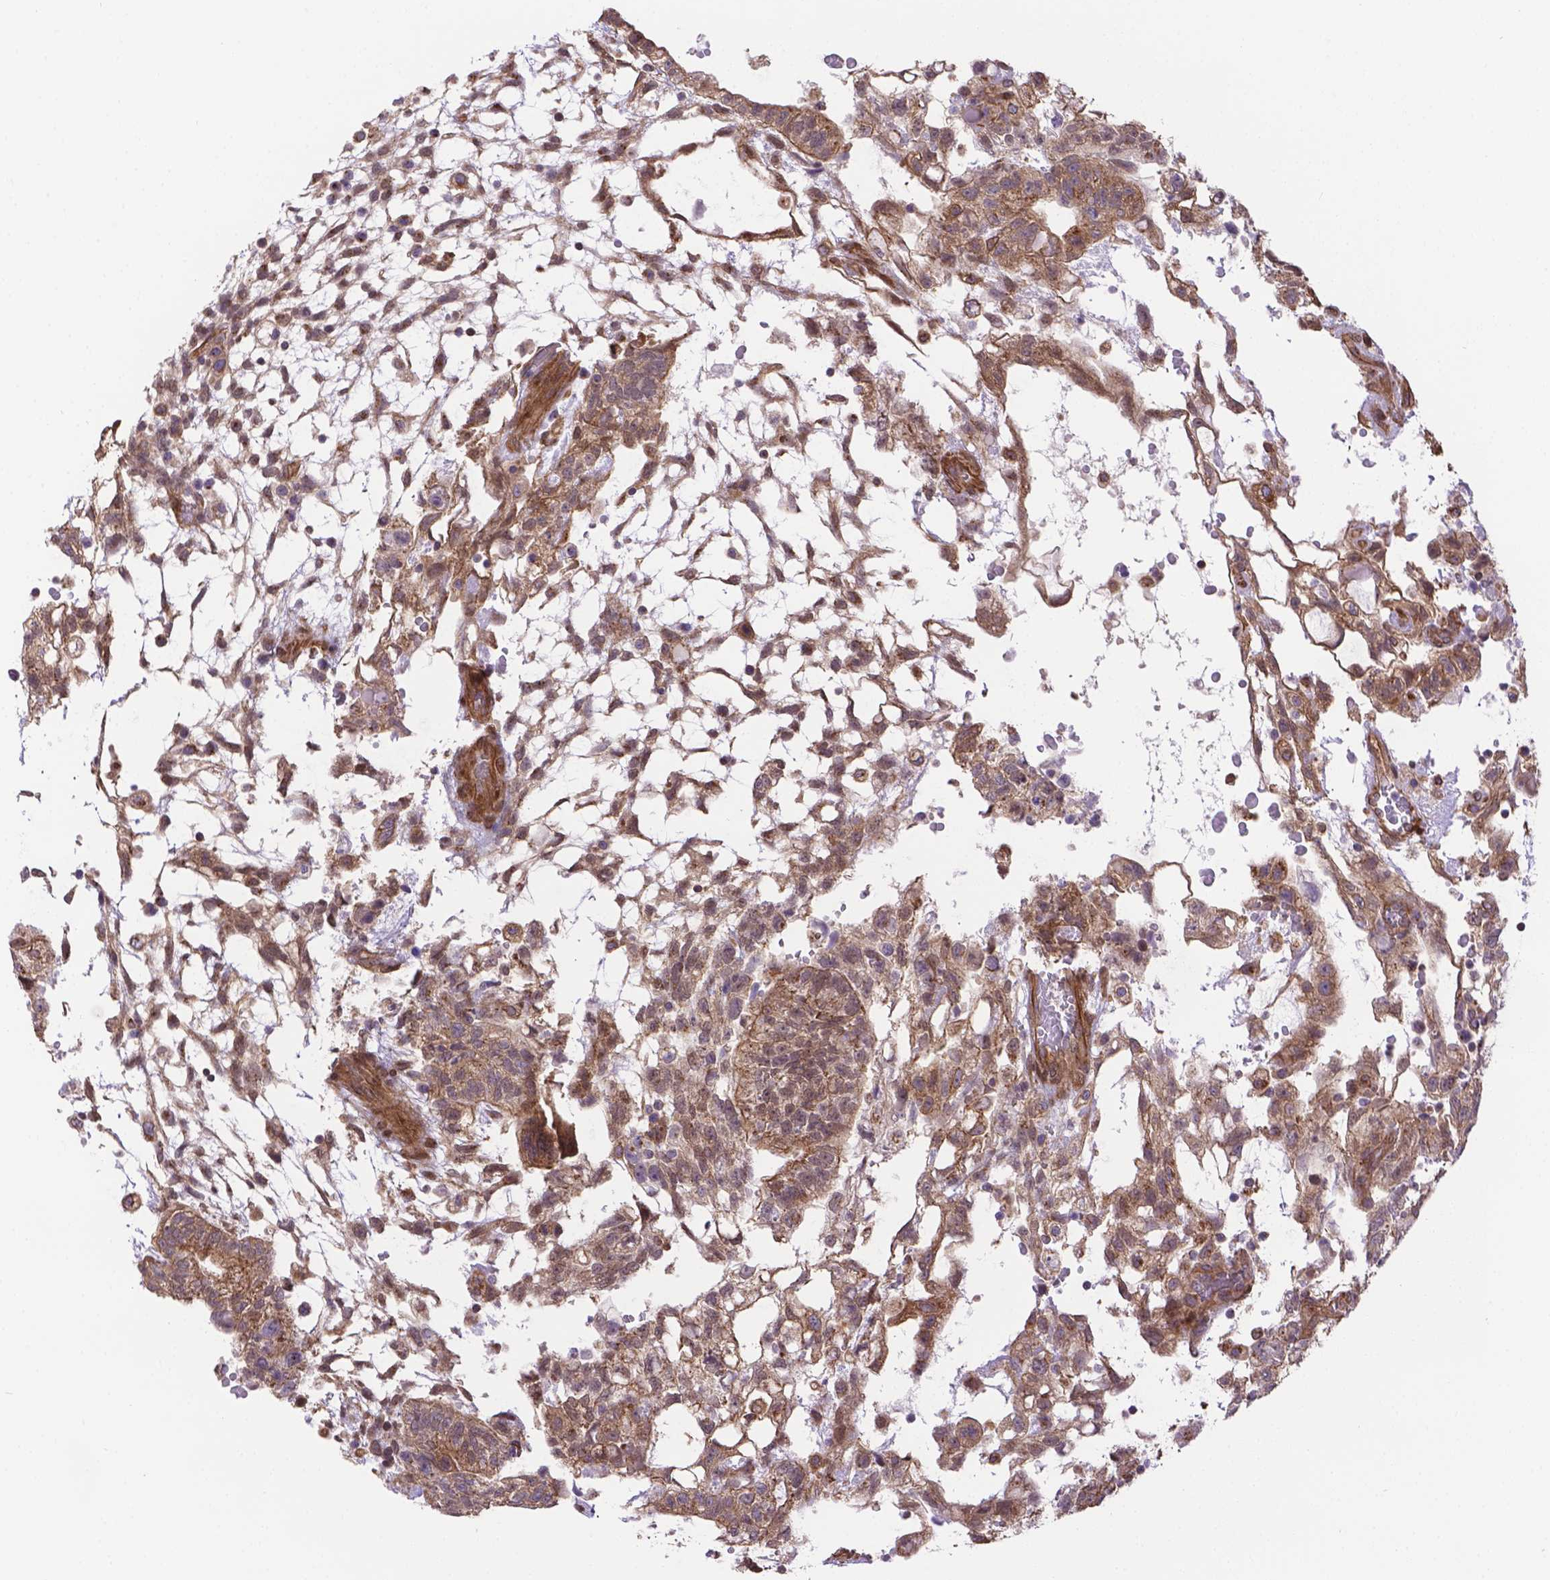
{"staining": {"intensity": "negative", "quantity": "none", "location": "none"}, "tissue": "testis cancer", "cell_type": "Tumor cells", "image_type": "cancer", "snomed": [{"axis": "morphology", "description": "Carcinoma, Embryonal, NOS"}, {"axis": "topography", "description": "Testis"}], "caption": "Tumor cells show no significant expression in testis cancer.", "gene": "YAP1", "patient": {"sex": "male", "age": 32}}